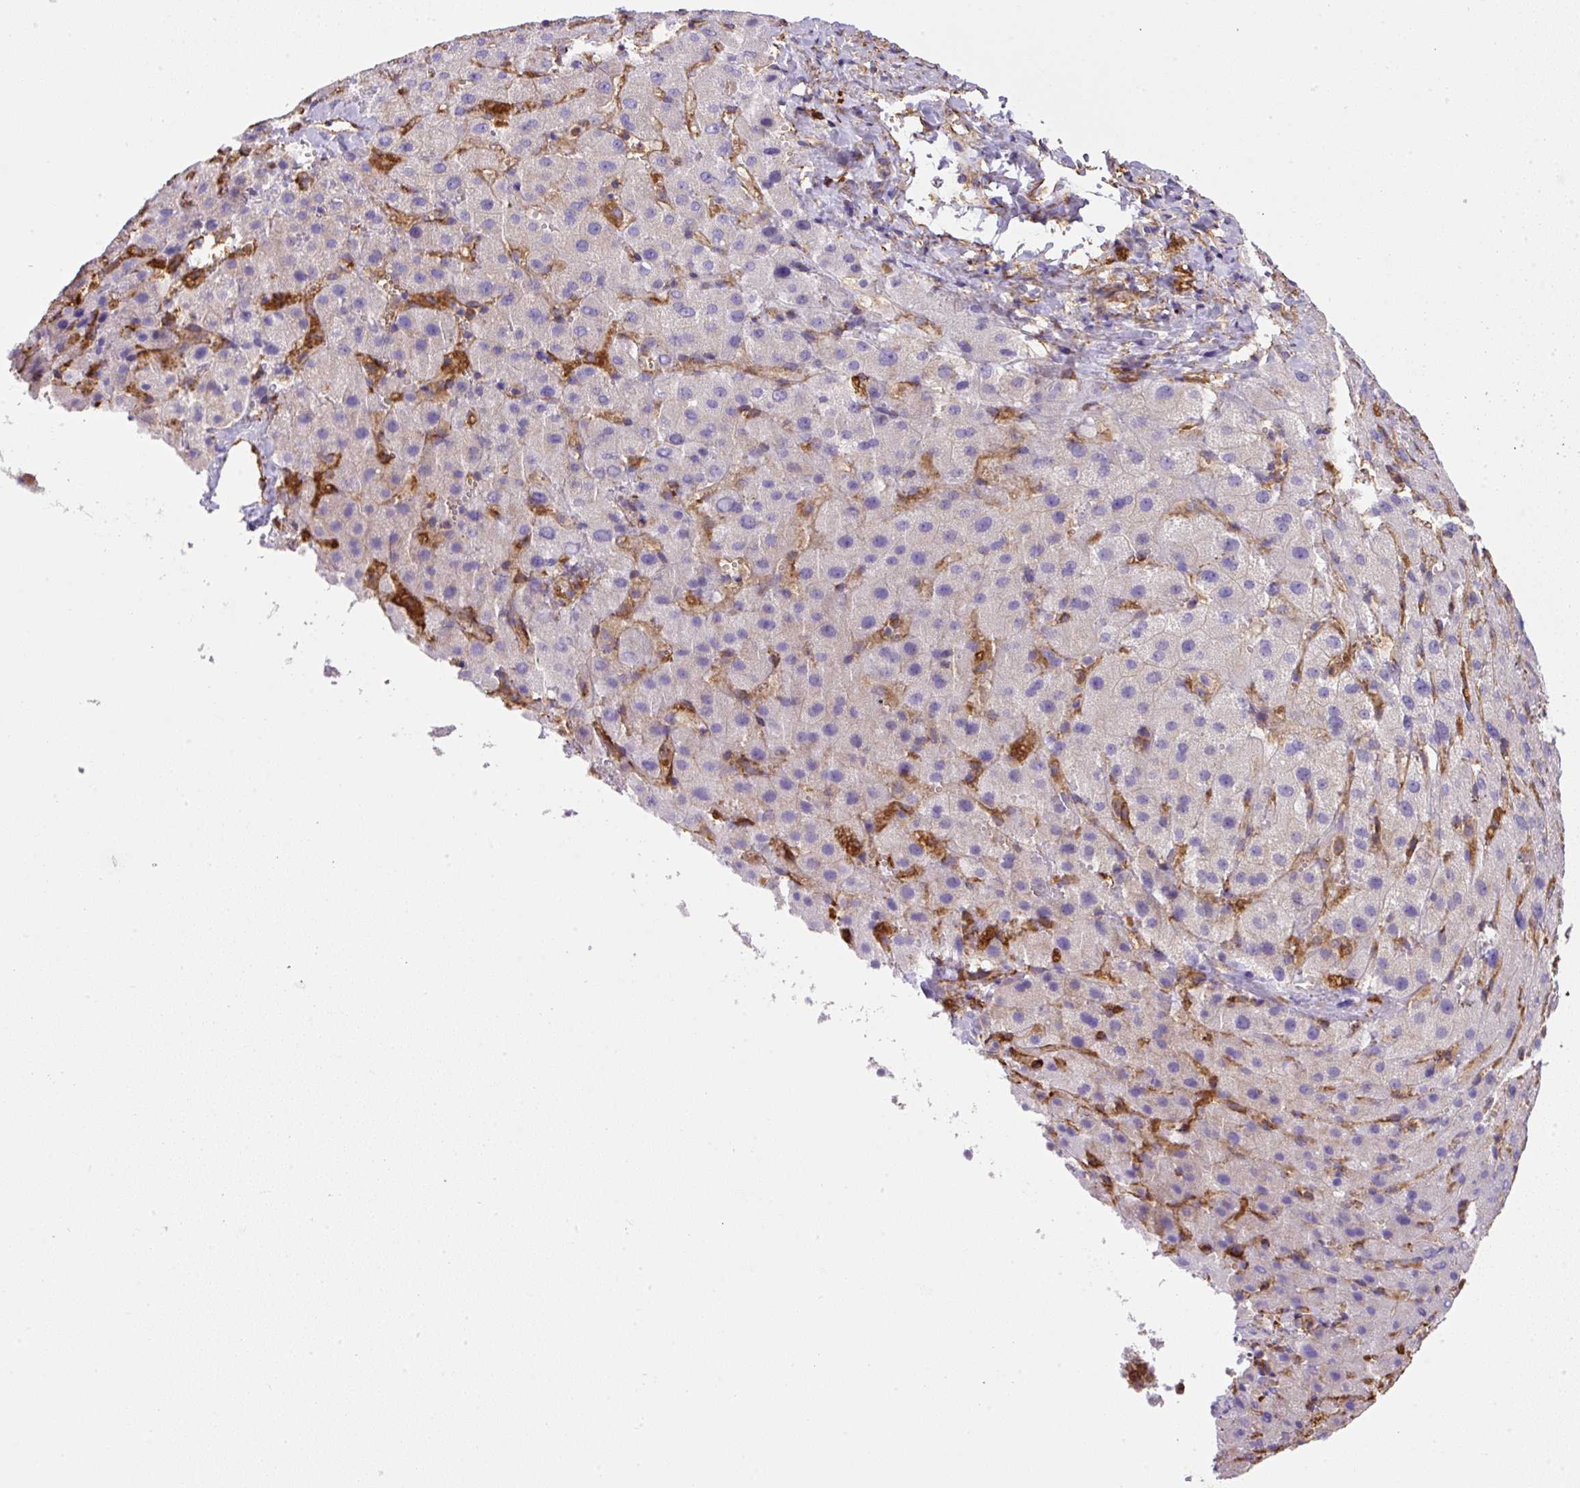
{"staining": {"intensity": "negative", "quantity": "none", "location": "none"}, "tissue": "liver cancer", "cell_type": "Tumor cells", "image_type": "cancer", "snomed": [{"axis": "morphology", "description": "Carcinoma, Hepatocellular, NOS"}, {"axis": "topography", "description": "Liver"}], "caption": "The immunohistochemistry (IHC) histopathology image has no significant staining in tumor cells of hepatocellular carcinoma (liver) tissue. Nuclei are stained in blue.", "gene": "MAGEB5", "patient": {"sex": "female", "age": 58}}